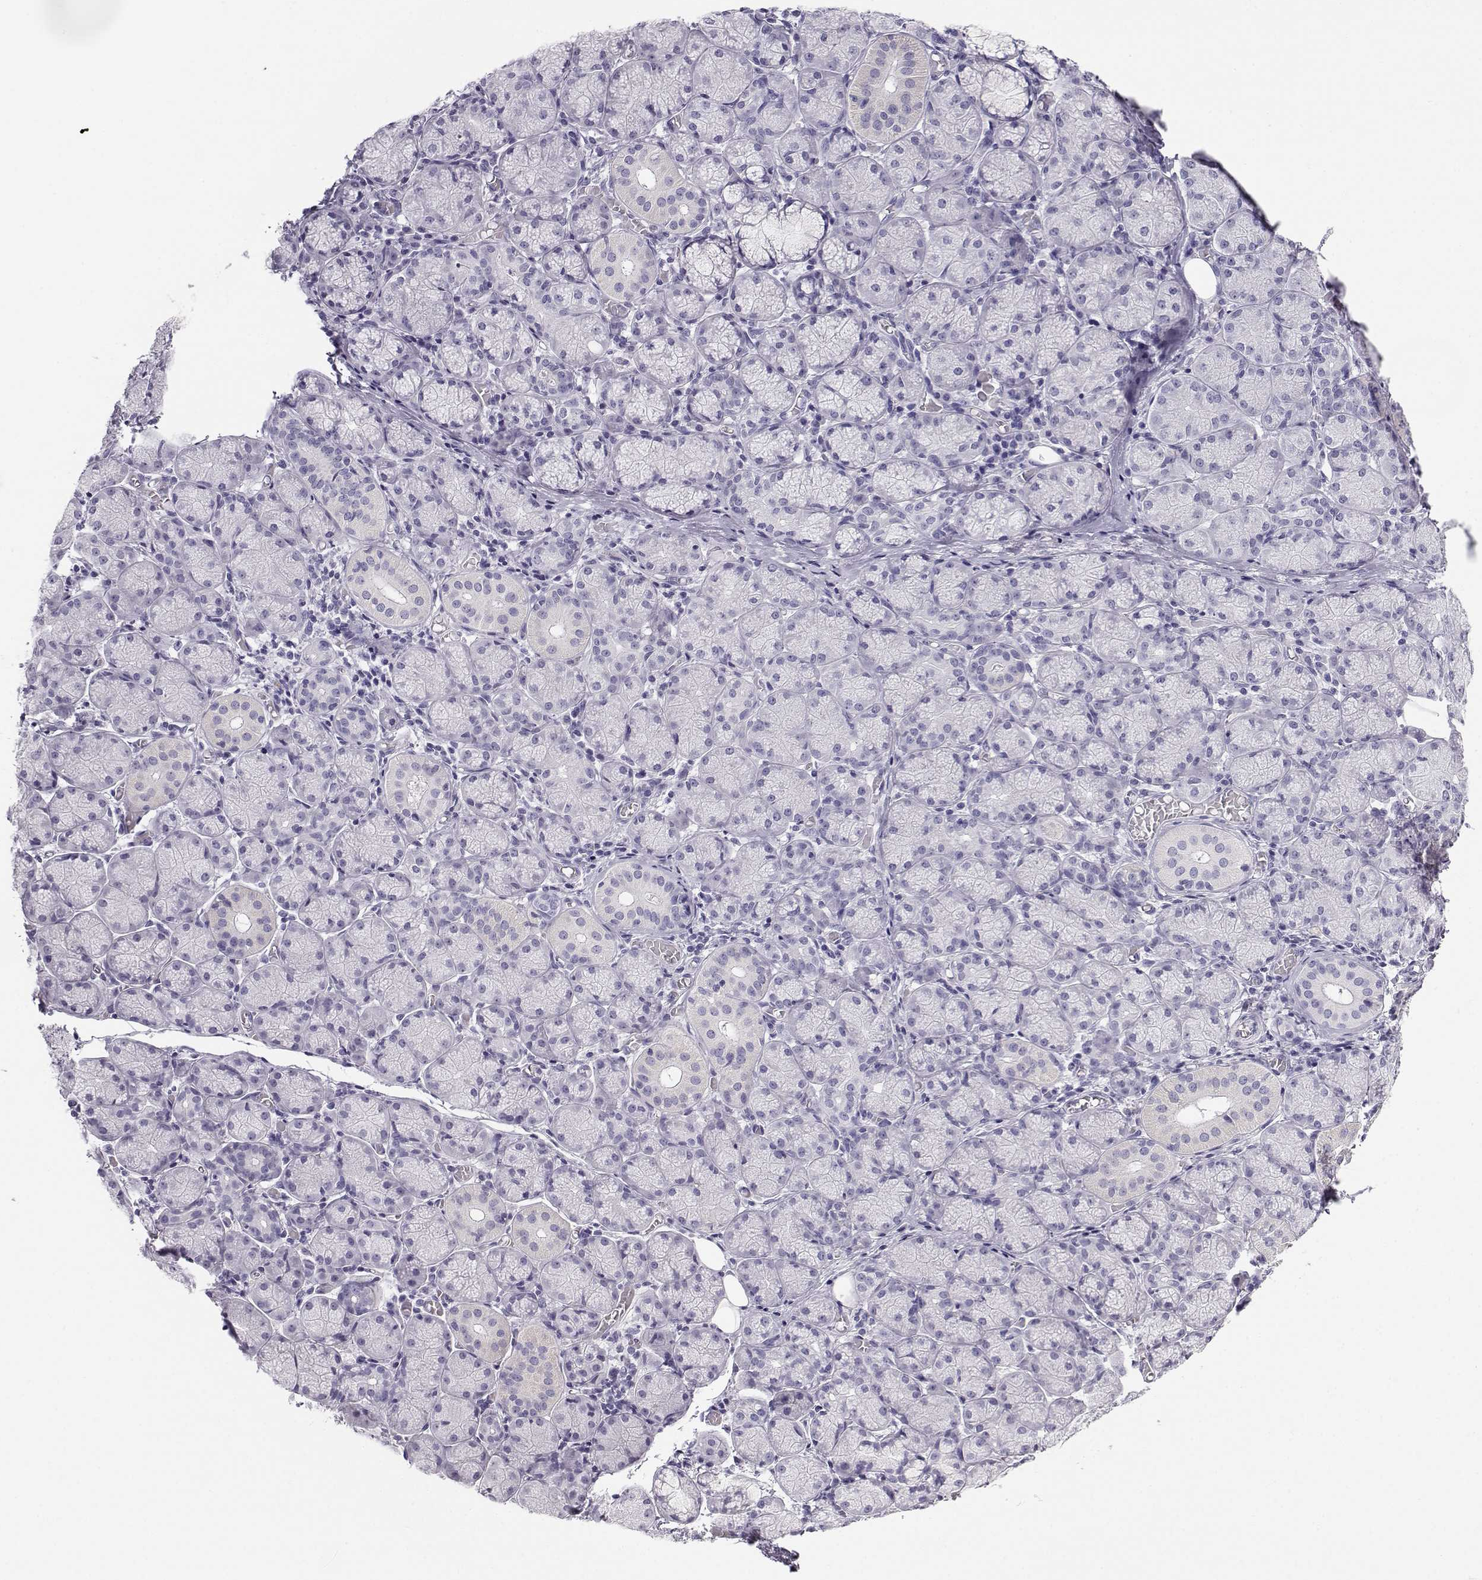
{"staining": {"intensity": "negative", "quantity": "none", "location": "none"}, "tissue": "salivary gland", "cell_type": "Glandular cells", "image_type": "normal", "snomed": [{"axis": "morphology", "description": "Normal tissue, NOS"}, {"axis": "topography", "description": "Salivary gland"}, {"axis": "topography", "description": "Peripheral nerve tissue"}], "caption": "IHC of normal salivary gland exhibits no expression in glandular cells.", "gene": "CABS1", "patient": {"sex": "female", "age": 24}}